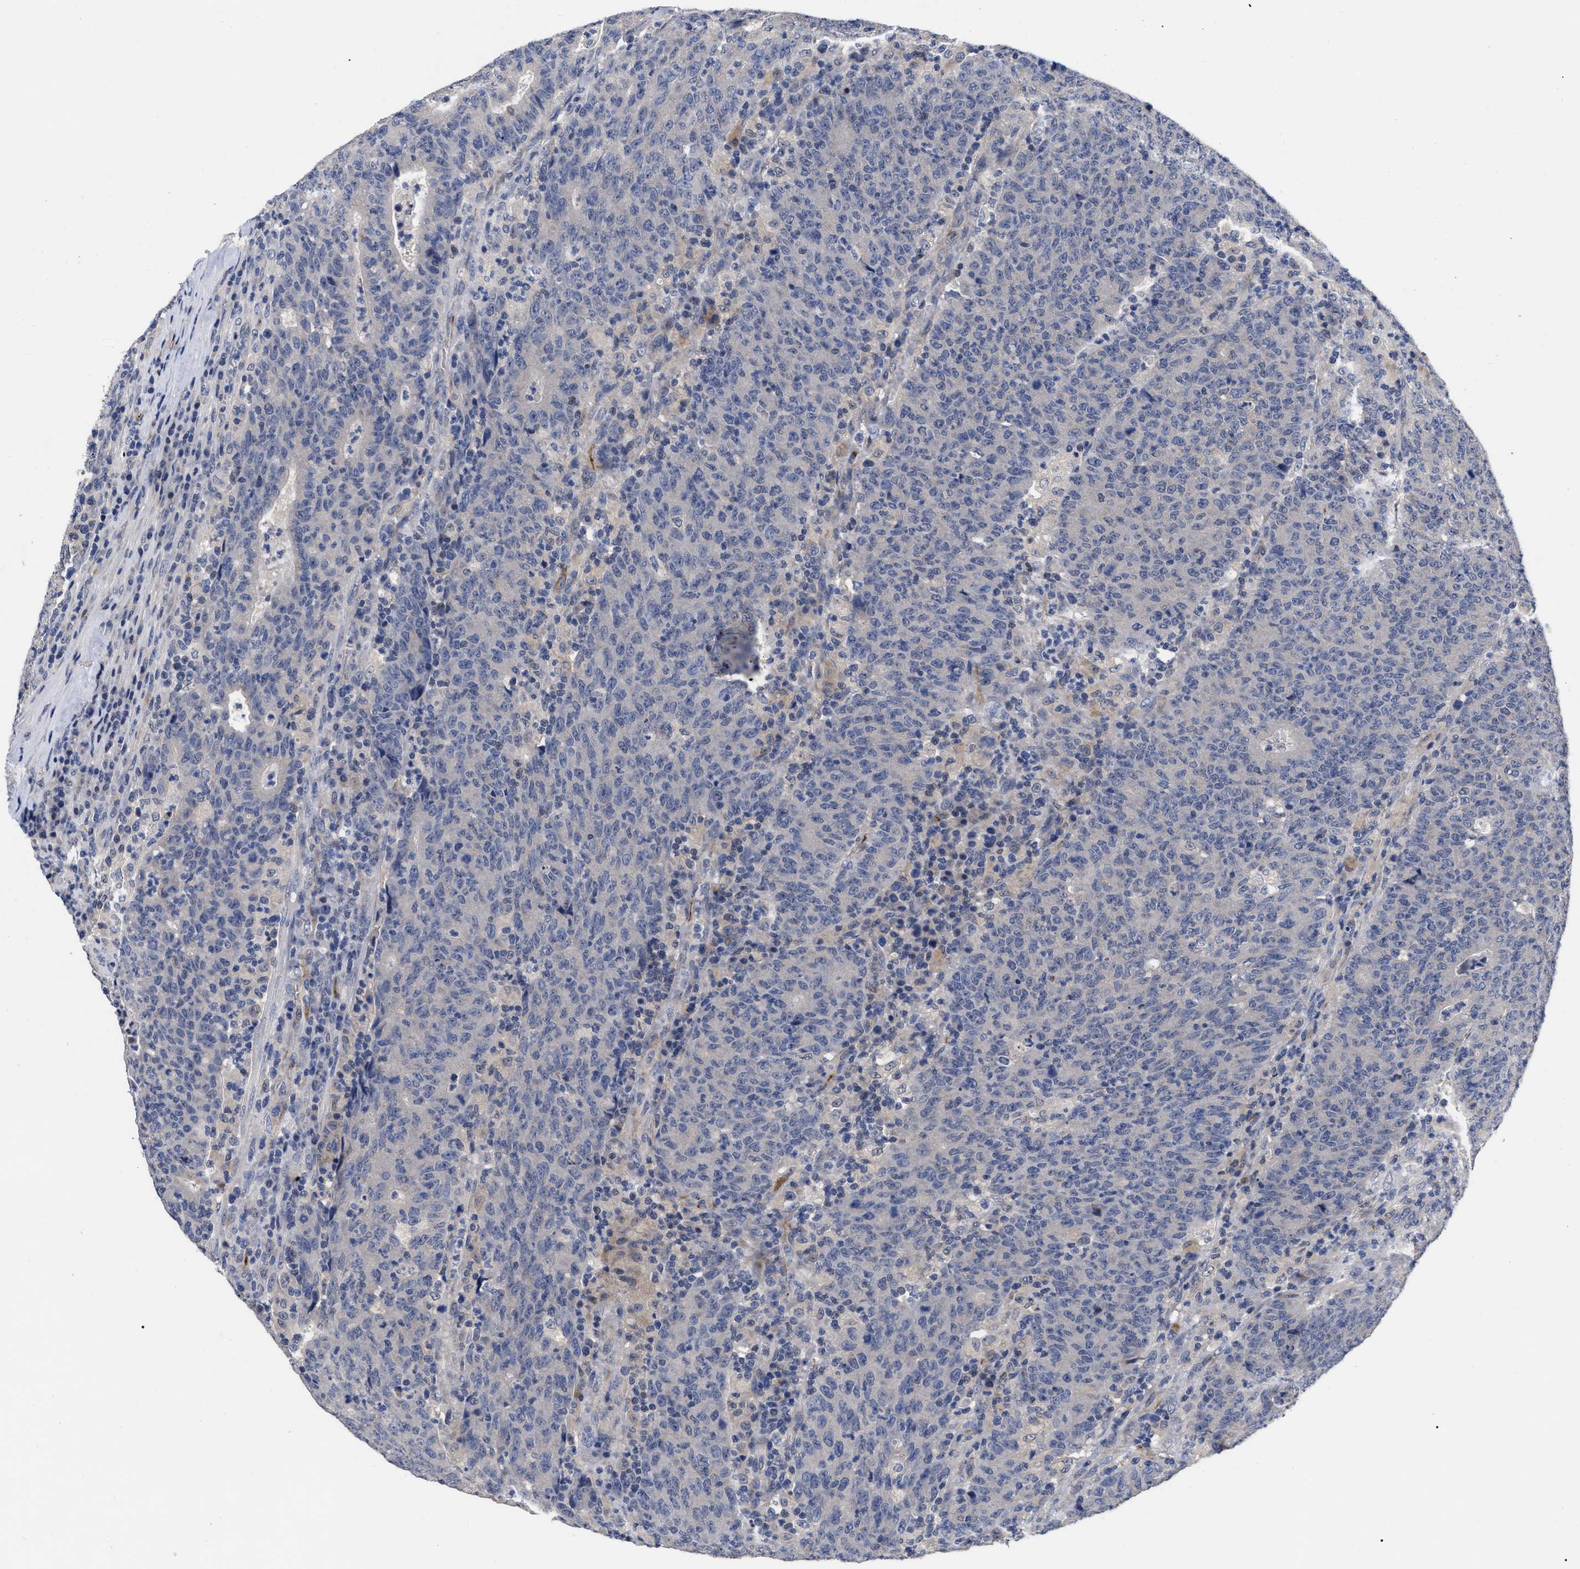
{"staining": {"intensity": "negative", "quantity": "none", "location": "none"}, "tissue": "colorectal cancer", "cell_type": "Tumor cells", "image_type": "cancer", "snomed": [{"axis": "morphology", "description": "Adenocarcinoma, NOS"}, {"axis": "topography", "description": "Colon"}], "caption": "A photomicrograph of human colorectal cancer (adenocarcinoma) is negative for staining in tumor cells. The staining is performed using DAB (3,3'-diaminobenzidine) brown chromogen with nuclei counter-stained in using hematoxylin.", "gene": "CCN5", "patient": {"sex": "female", "age": 75}}